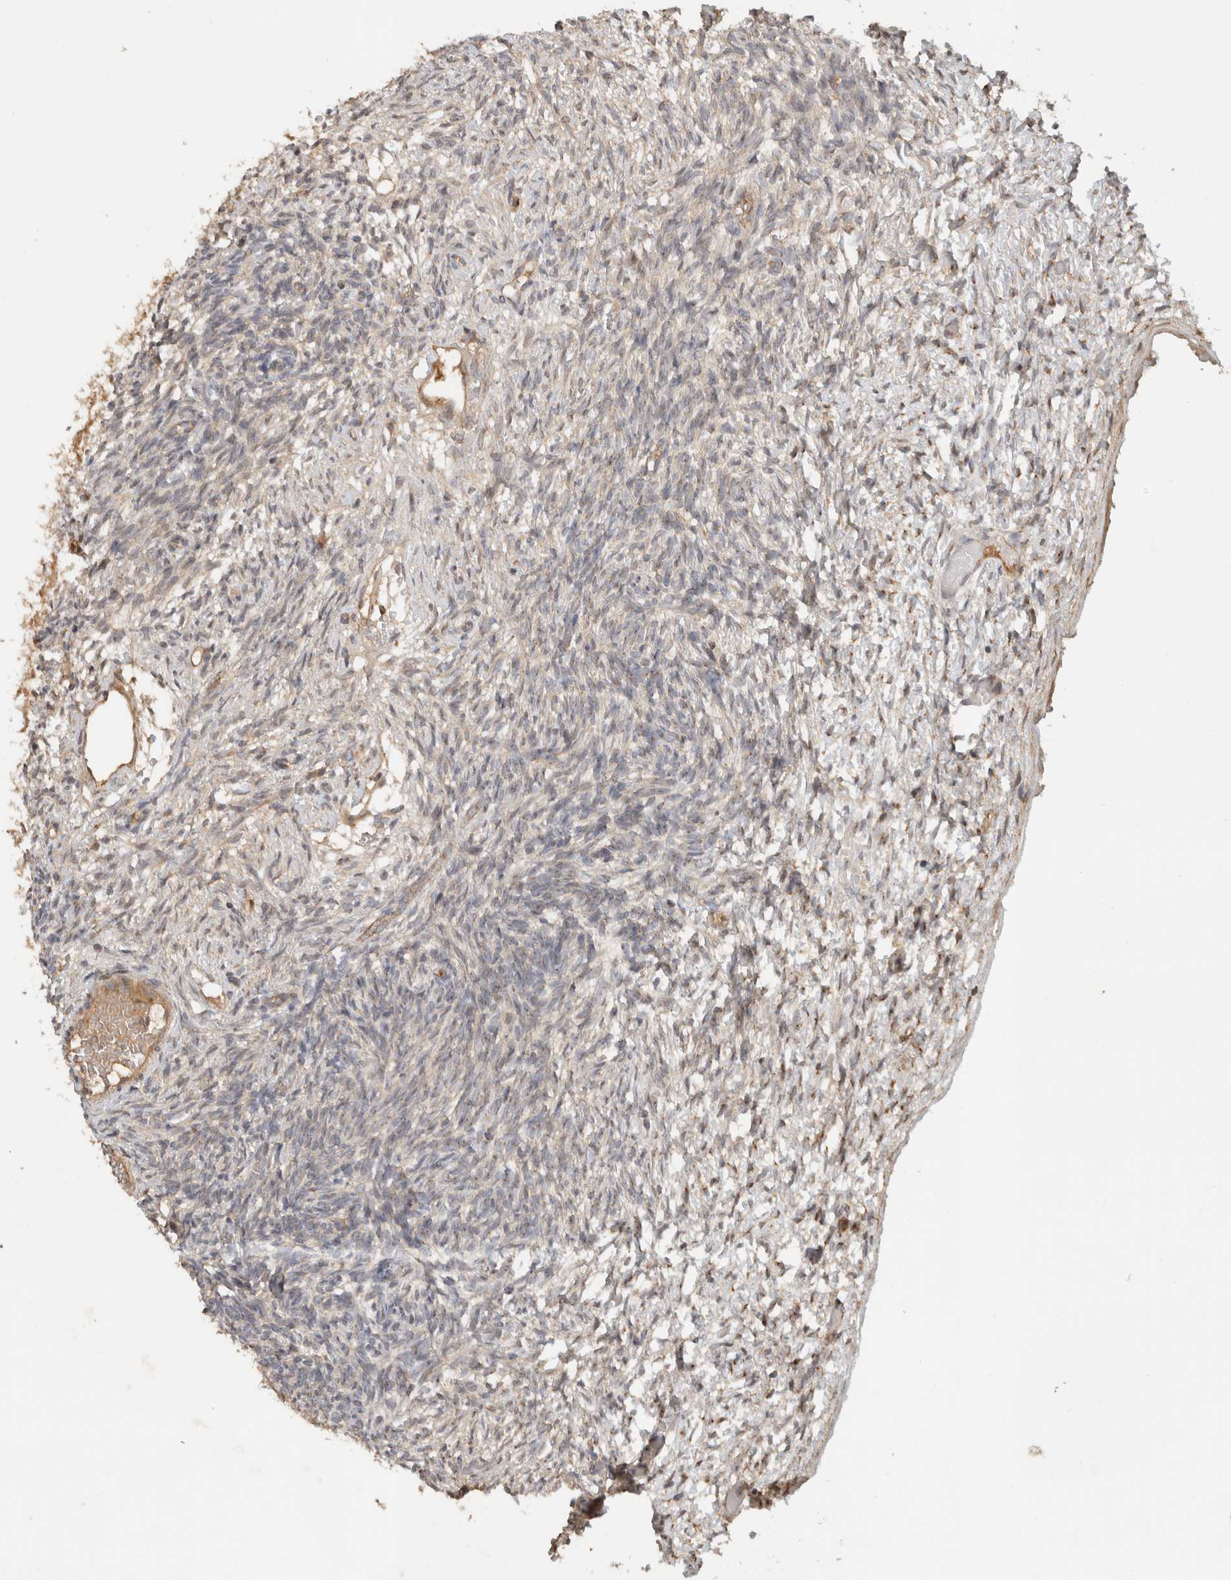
{"staining": {"intensity": "moderate", "quantity": ">75%", "location": "cytoplasmic/membranous"}, "tissue": "ovary", "cell_type": "Follicle cells", "image_type": "normal", "snomed": [{"axis": "morphology", "description": "Normal tissue, NOS"}, {"axis": "topography", "description": "Ovary"}], "caption": "Immunohistochemistry staining of unremarkable ovary, which demonstrates medium levels of moderate cytoplasmic/membranous expression in about >75% of follicle cells indicating moderate cytoplasmic/membranous protein positivity. The staining was performed using DAB (brown) for protein detection and nuclei were counterstained in hematoxylin (blue).", "gene": "ARMC9", "patient": {"sex": "female", "age": 34}}